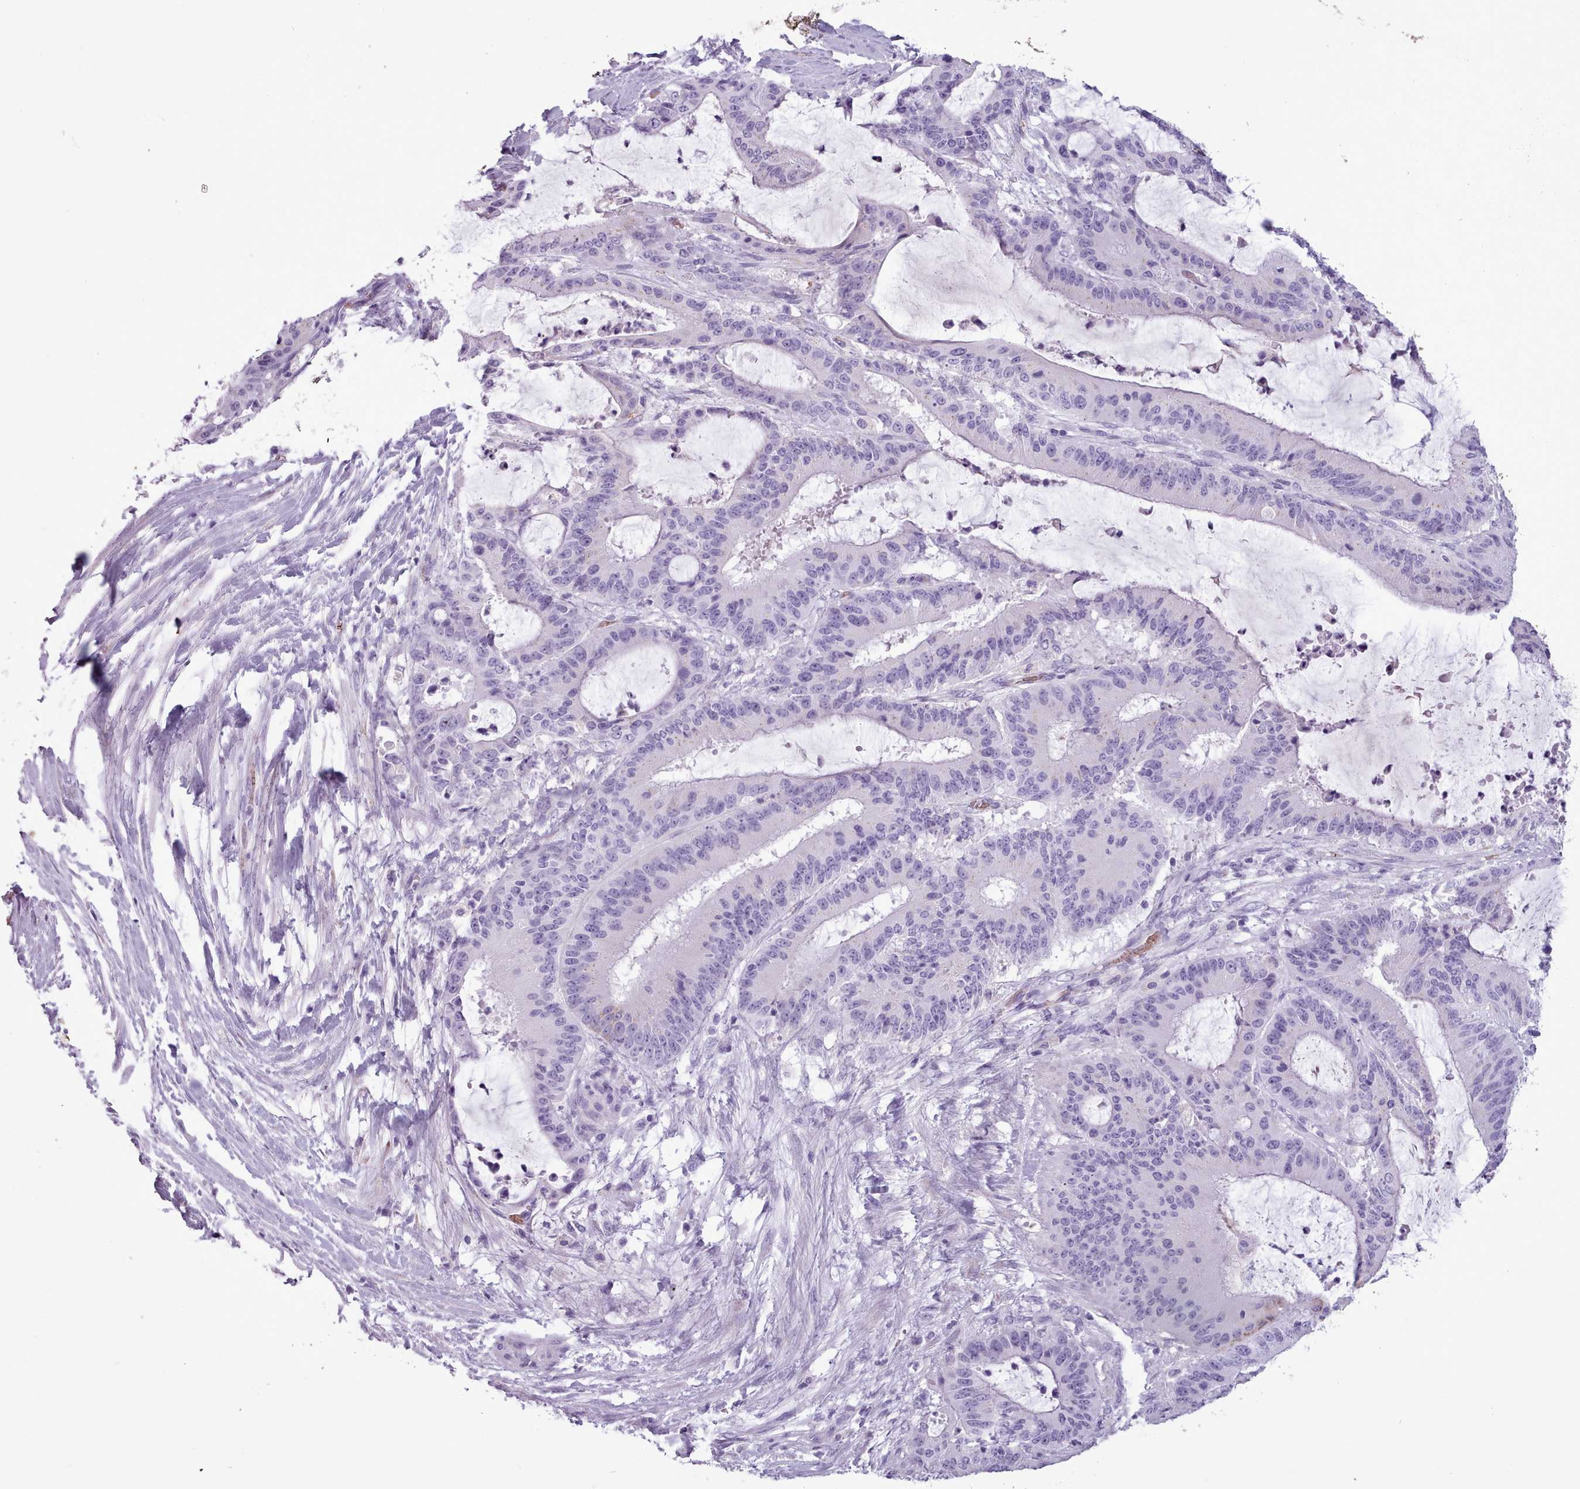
{"staining": {"intensity": "negative", "quantity": "none", "location": "none"}, "tissue": "liver cancer", "cell_type": "Tumor cells", "image_type": "cancer", "snomed": [{"axis": "morphology", "description": "Normal tissue, NOS"}, {"axis": "morphology", "description": "Cholangiocarcinoma"}, {"axis": "topography", "description": "Liver"}, {"axis": "topography", "description": "Peripheral nerve tissue"}], "caption": "This is an immunohistochemistry photomicrograph of cholangiocarcinoma (liver). There is no staining in tumor cells.", "gene": "AK4", "patient": {"sex": "female", "age": 73}}